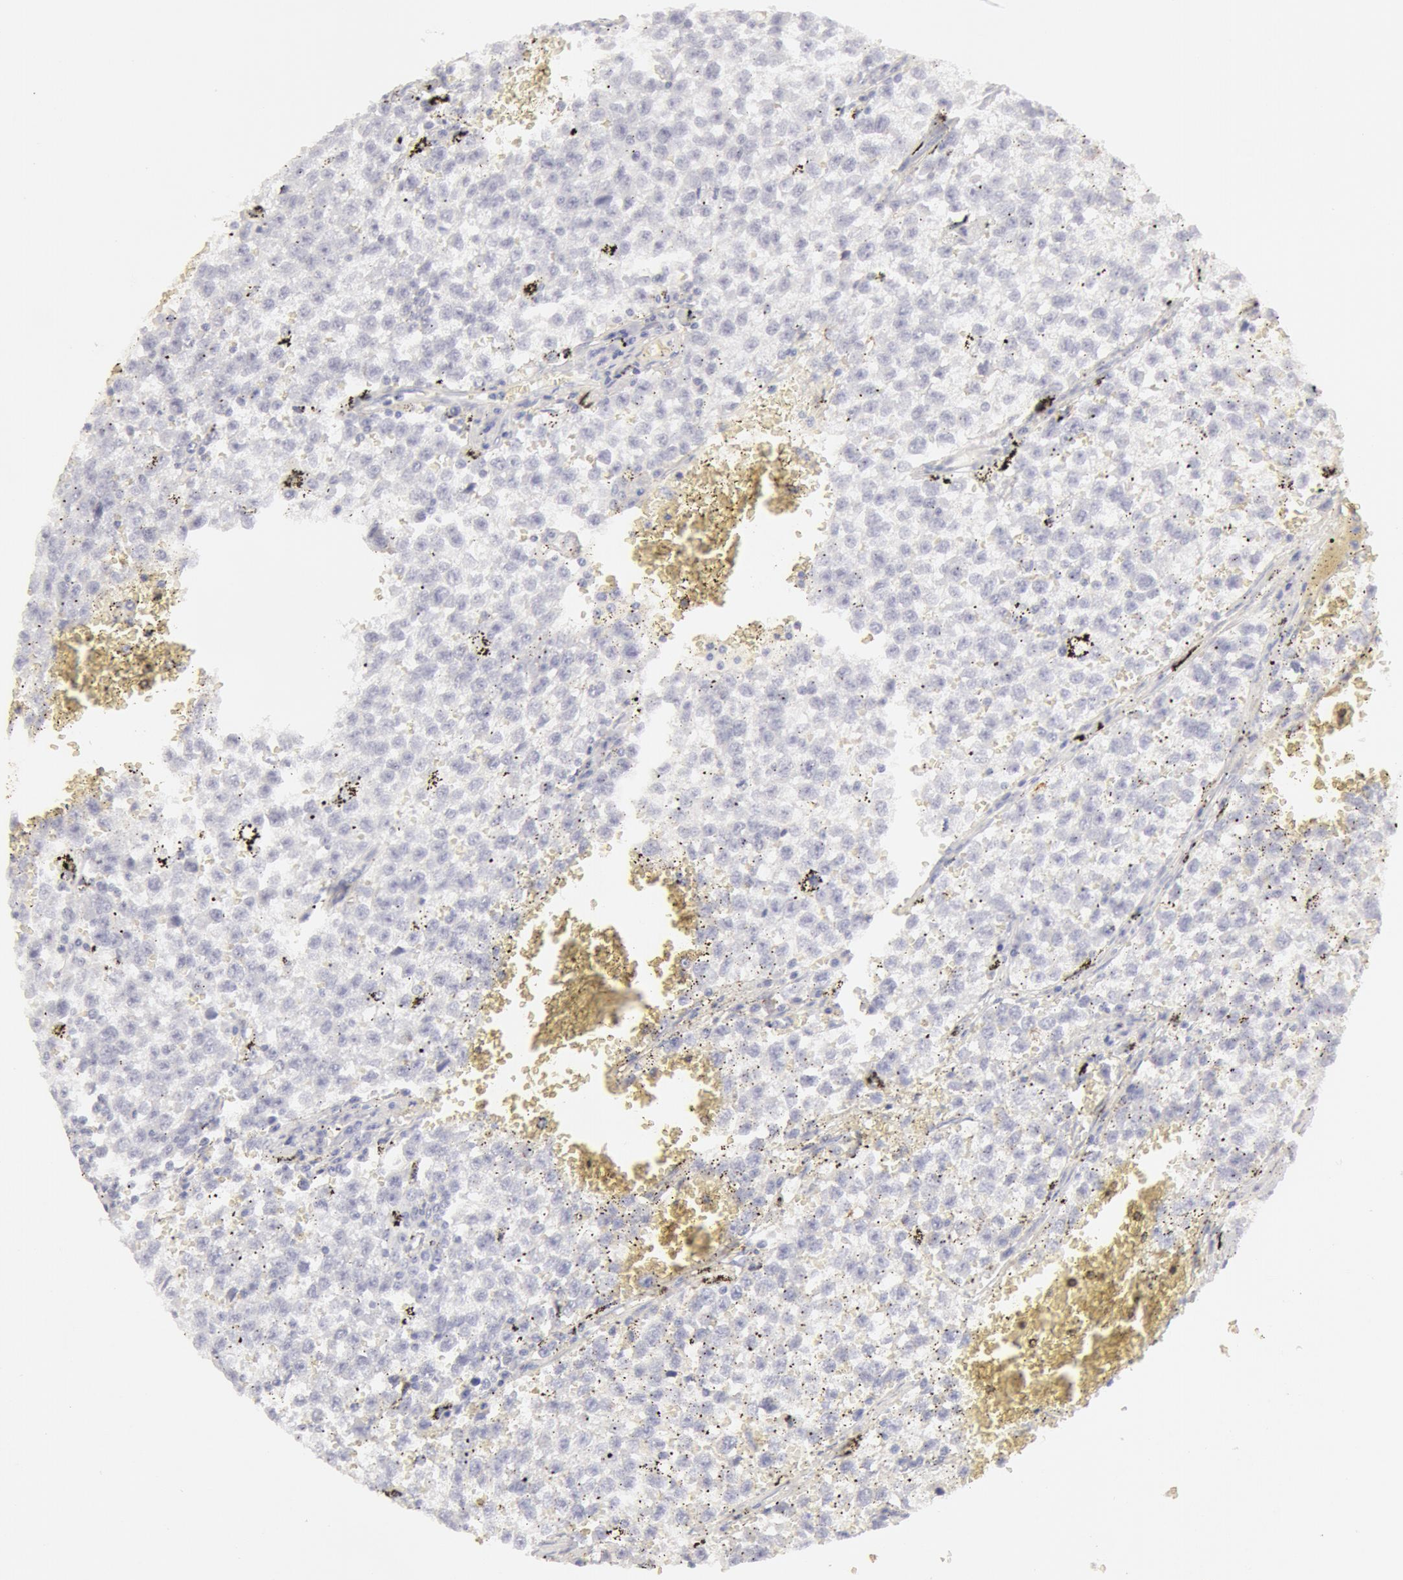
{"staining": {"intensity": "negative", "quantity": "none", "location": "none"}, "tissue": "testis cancer", "cell_type": "Tumor cells", "image_type": "cancer", "snomed": [{"axis": "morphology", "description": "Seminoma, NOS"}, {"axis": "topography", "description": "Testis"}], "caption": "Tumor cells show no significant protein staining in testis seminoma.", "gene": "KRT8", "patient": {"sex": "male", "age": 35}}